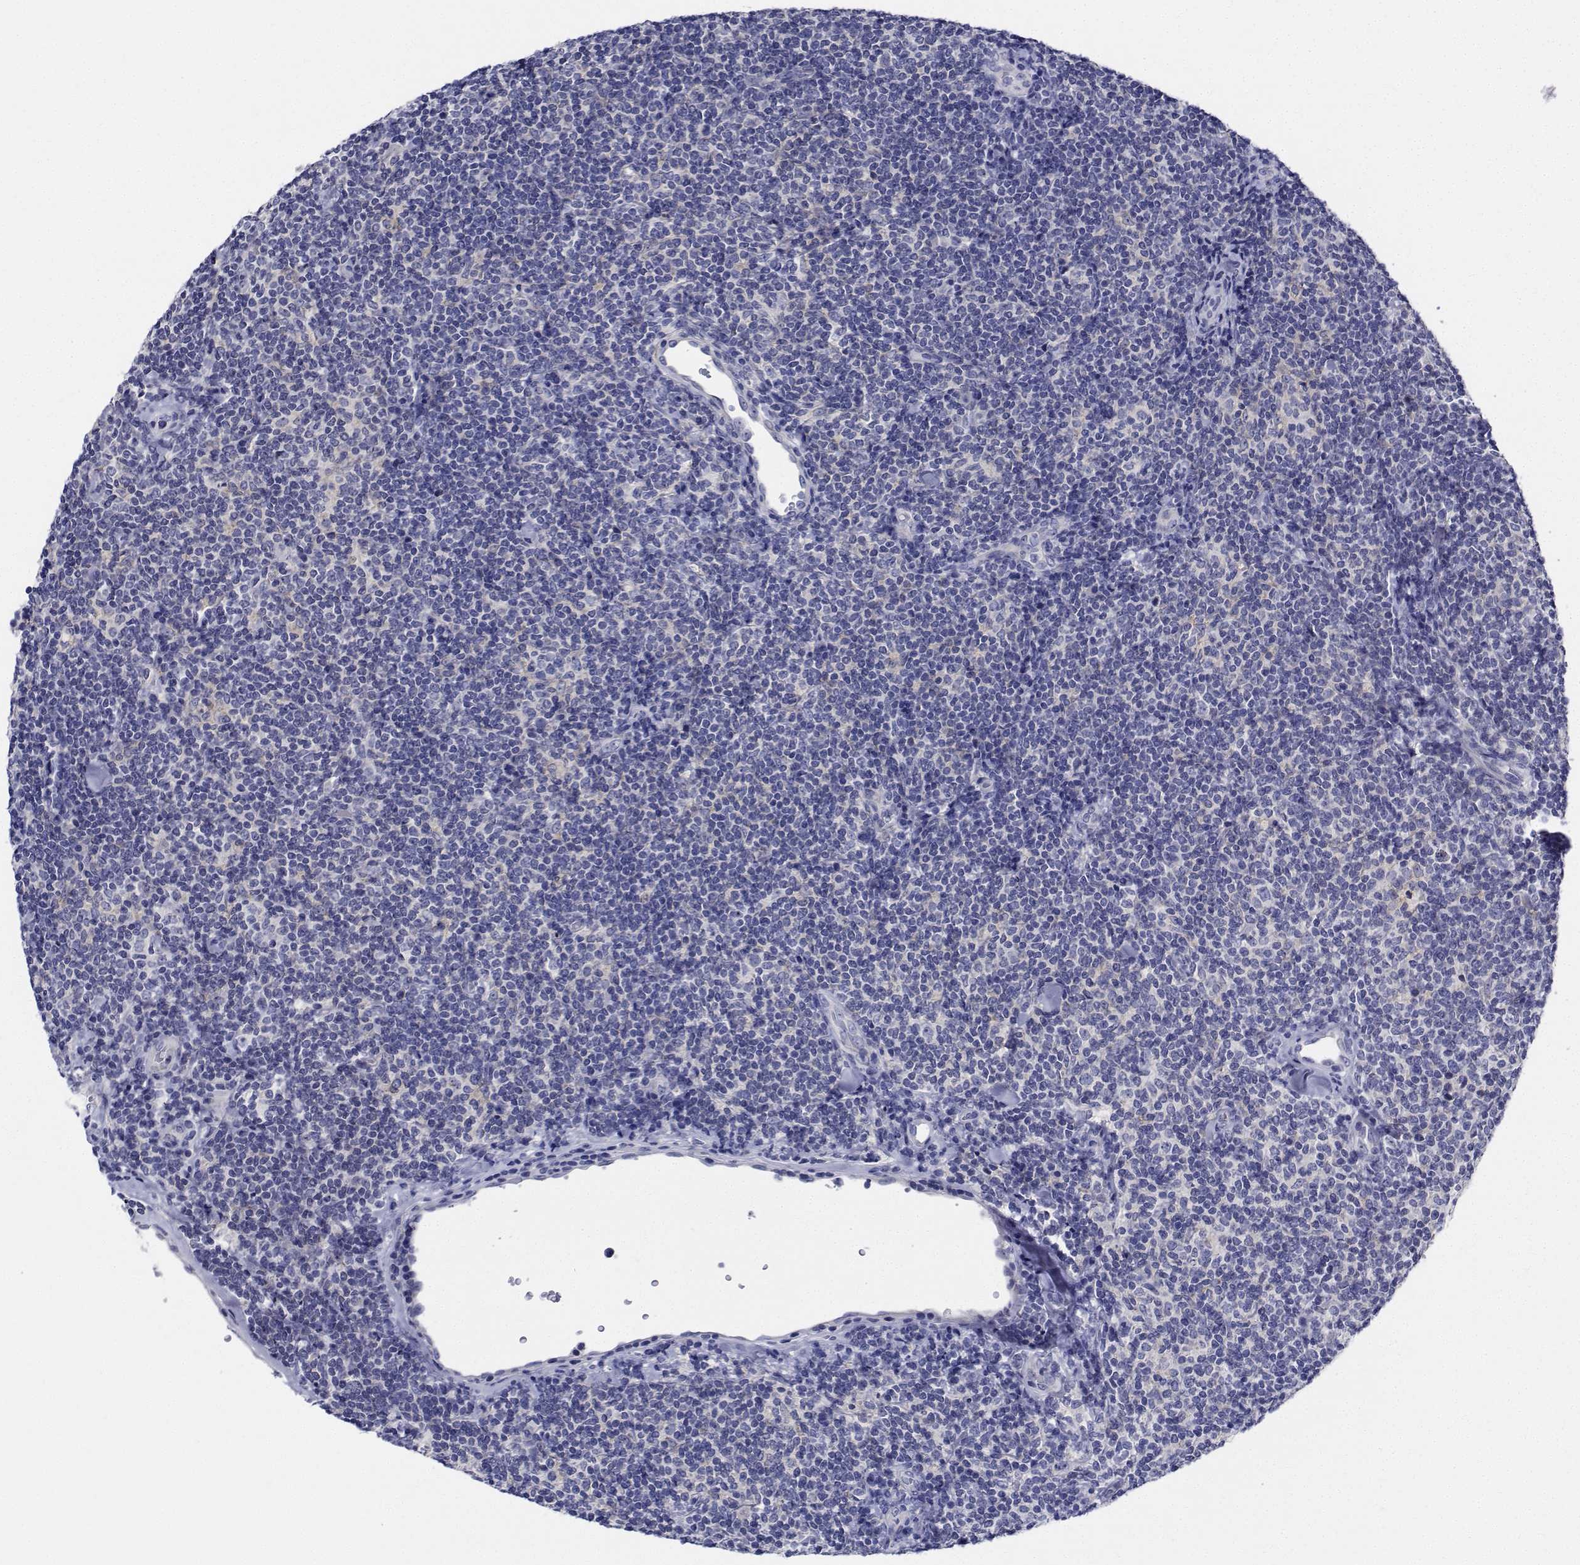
{"staining": {"intensity": "negative", "quantity": "none", "location": "none"}, "tissue": "lymphoma", "cell_type": "Tumor cells", "image_type": "cancer", "snomed": [{"axis": "morphology", "description": "Malignant lymphoma, non-Hodgkin's type, Low grade"}, {"axis": "topography", "description": "Lymph node"}], "caption": "DAB immunohistochemical staining of lymphoma reveals no significant positivity in tumor cells.", "gene": "CDHR3", "patient": {"sex": "female", "age": 56}}